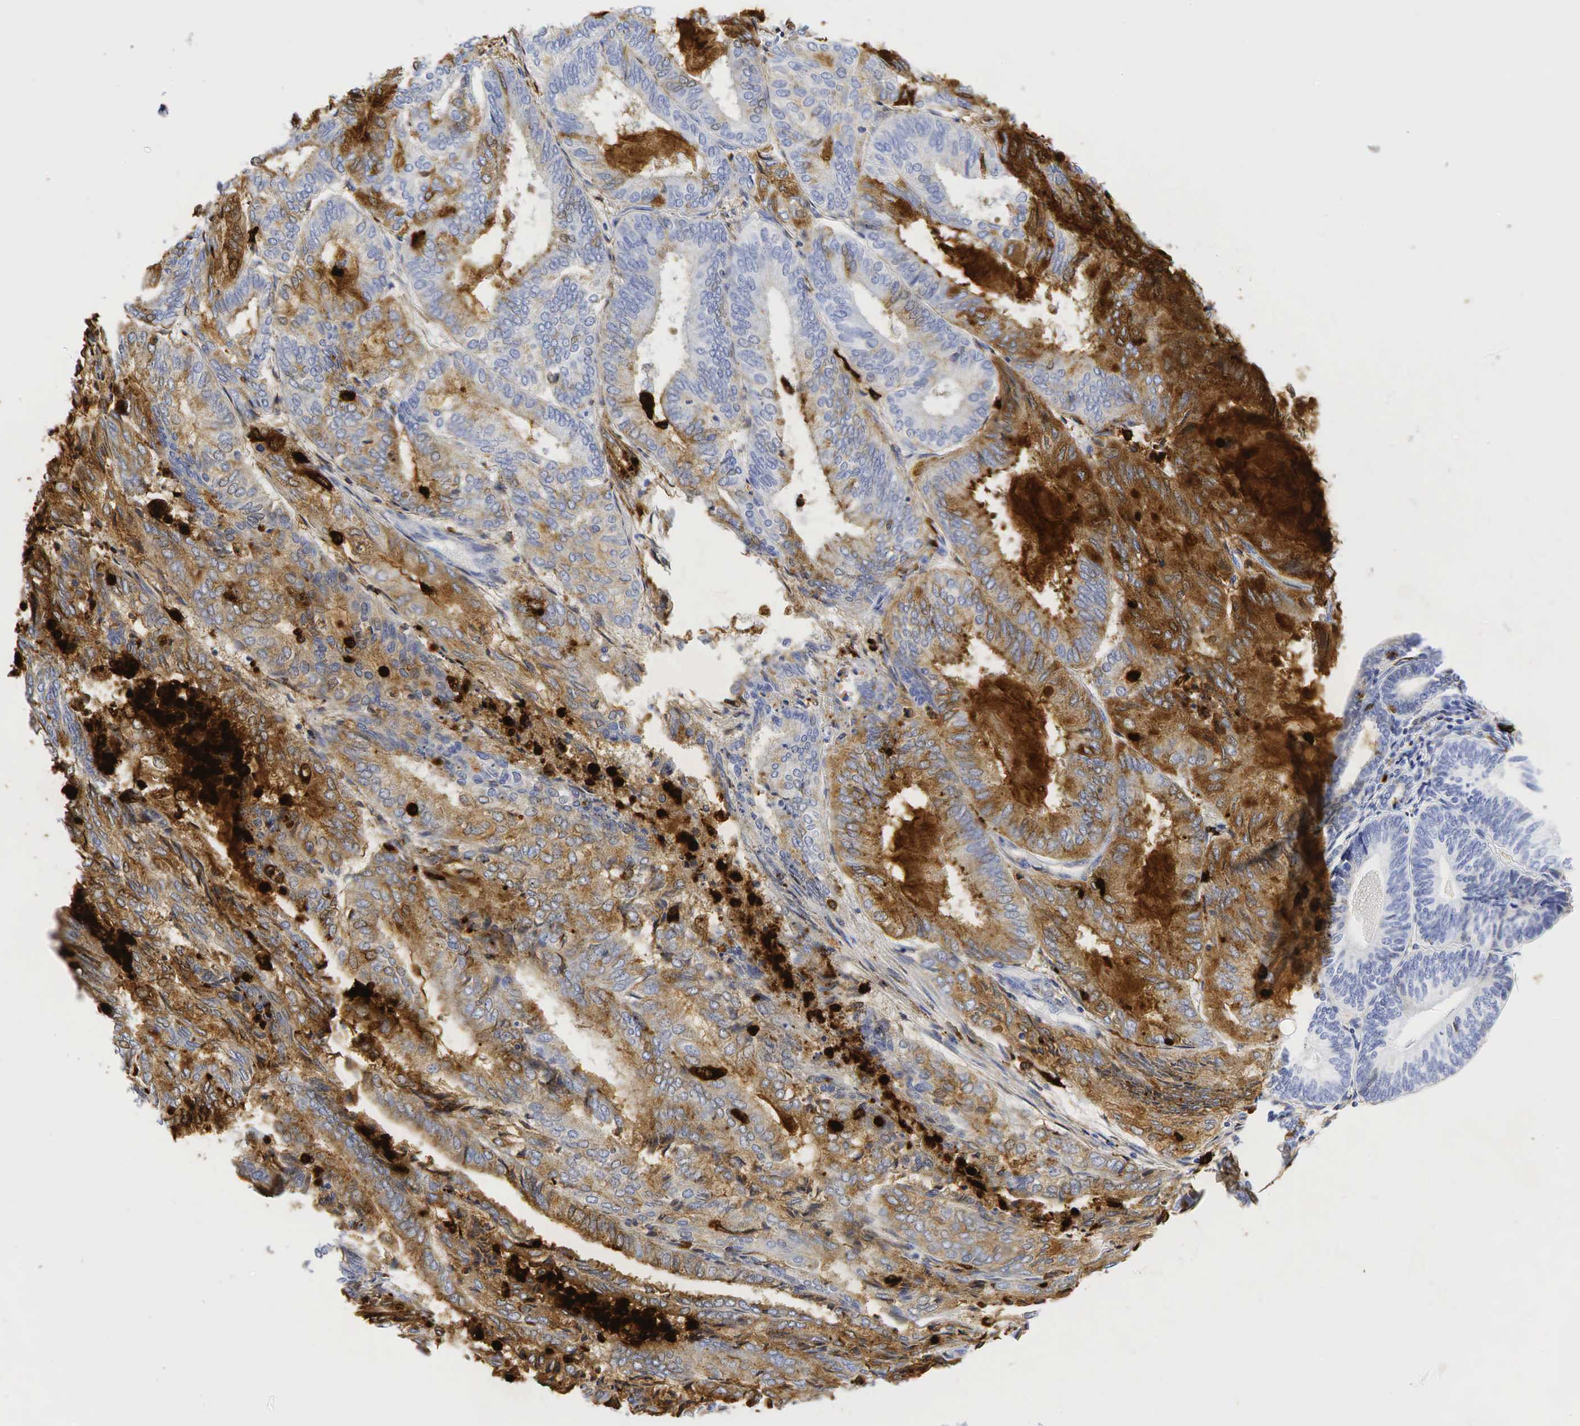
{"staining": {"intensity": "weak", "quantity": "<25%", "location": "cytoplasmic/membranous"}, "tissue": "endometrial cancer", "cell_type": "Tumor cells", "image_type": "cancer", "snomed": [{"axis": "morphology", "description": "Adenocarcinoma, NOS"}, {"axis": "topography", "description": "Endometrium"}], "caption": "Immunohistochemistry photomicrograph of neoplastic tissue: human endometrial adenocarcinoma stained with DAB (3,3'-diaminobenzidine) reveals no significant protein staining in tumor cells.", "gene": "LYZ", "patient": {"sex": "female", "age": 59}}